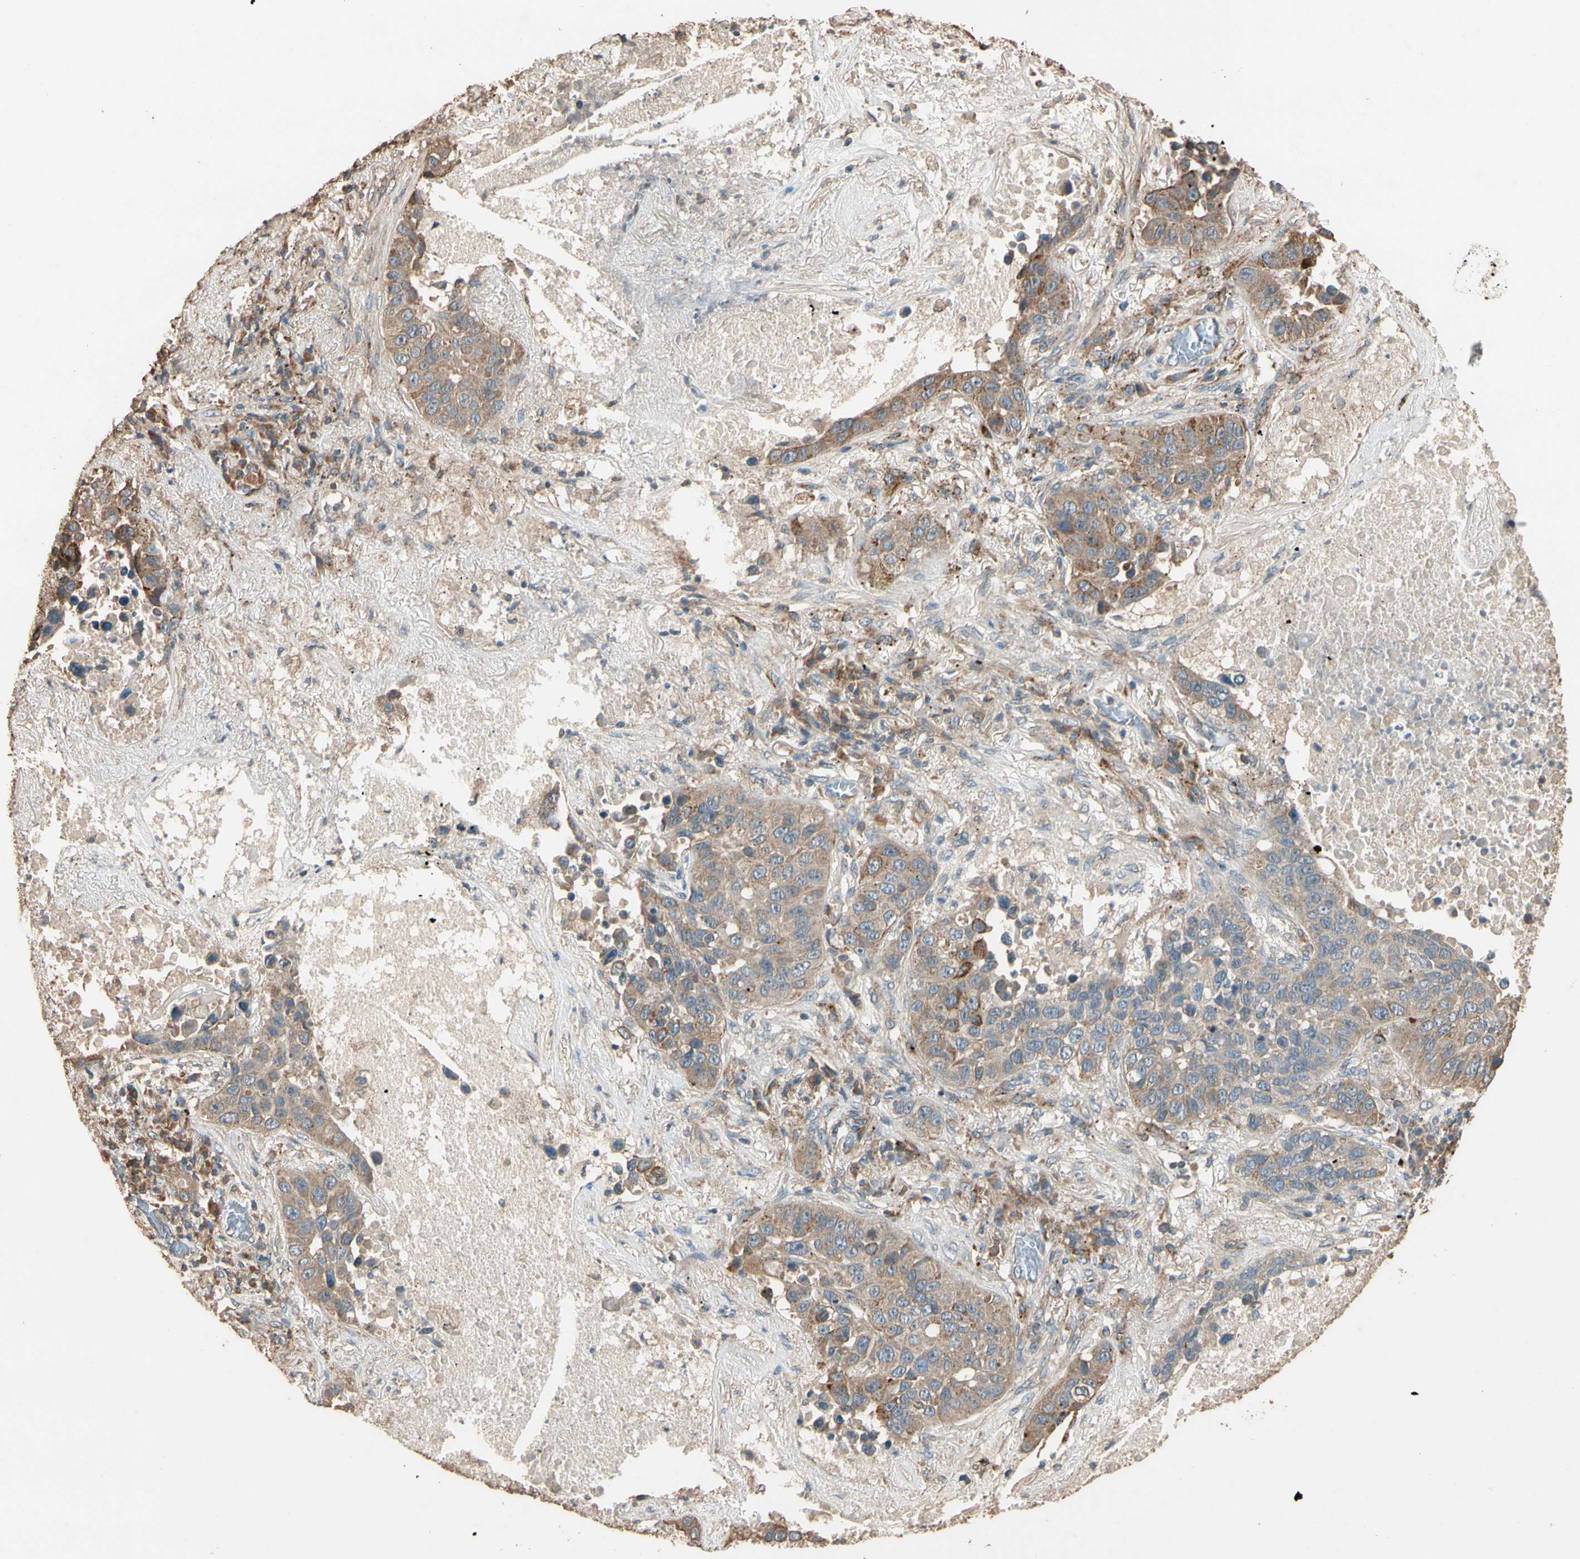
{"staining": {"intensity": "moderate", "quantity": ">75%", "location": "cytoplasmic/membranous"}, "tissue": "lung cancer", "cell_type": "Tumor cells", "image_type": "cancer", "snomed": [{"axis": "morphology", "description": "Squamous cell carcinoma, NOS"}, {"axis": "topography", "description": "Lung"}], "caption": "DAB immunohistochemical staining of human squamous cell carcinoma (lung) shows moderate cytoplasmic/membranous protein positivity in approximately >75% of tumor cells. The protein of interest is shown in brown color, while the nuclei are stained blue.", "gene": "STX18", "patient": {"sex": "male", "age": 57}}